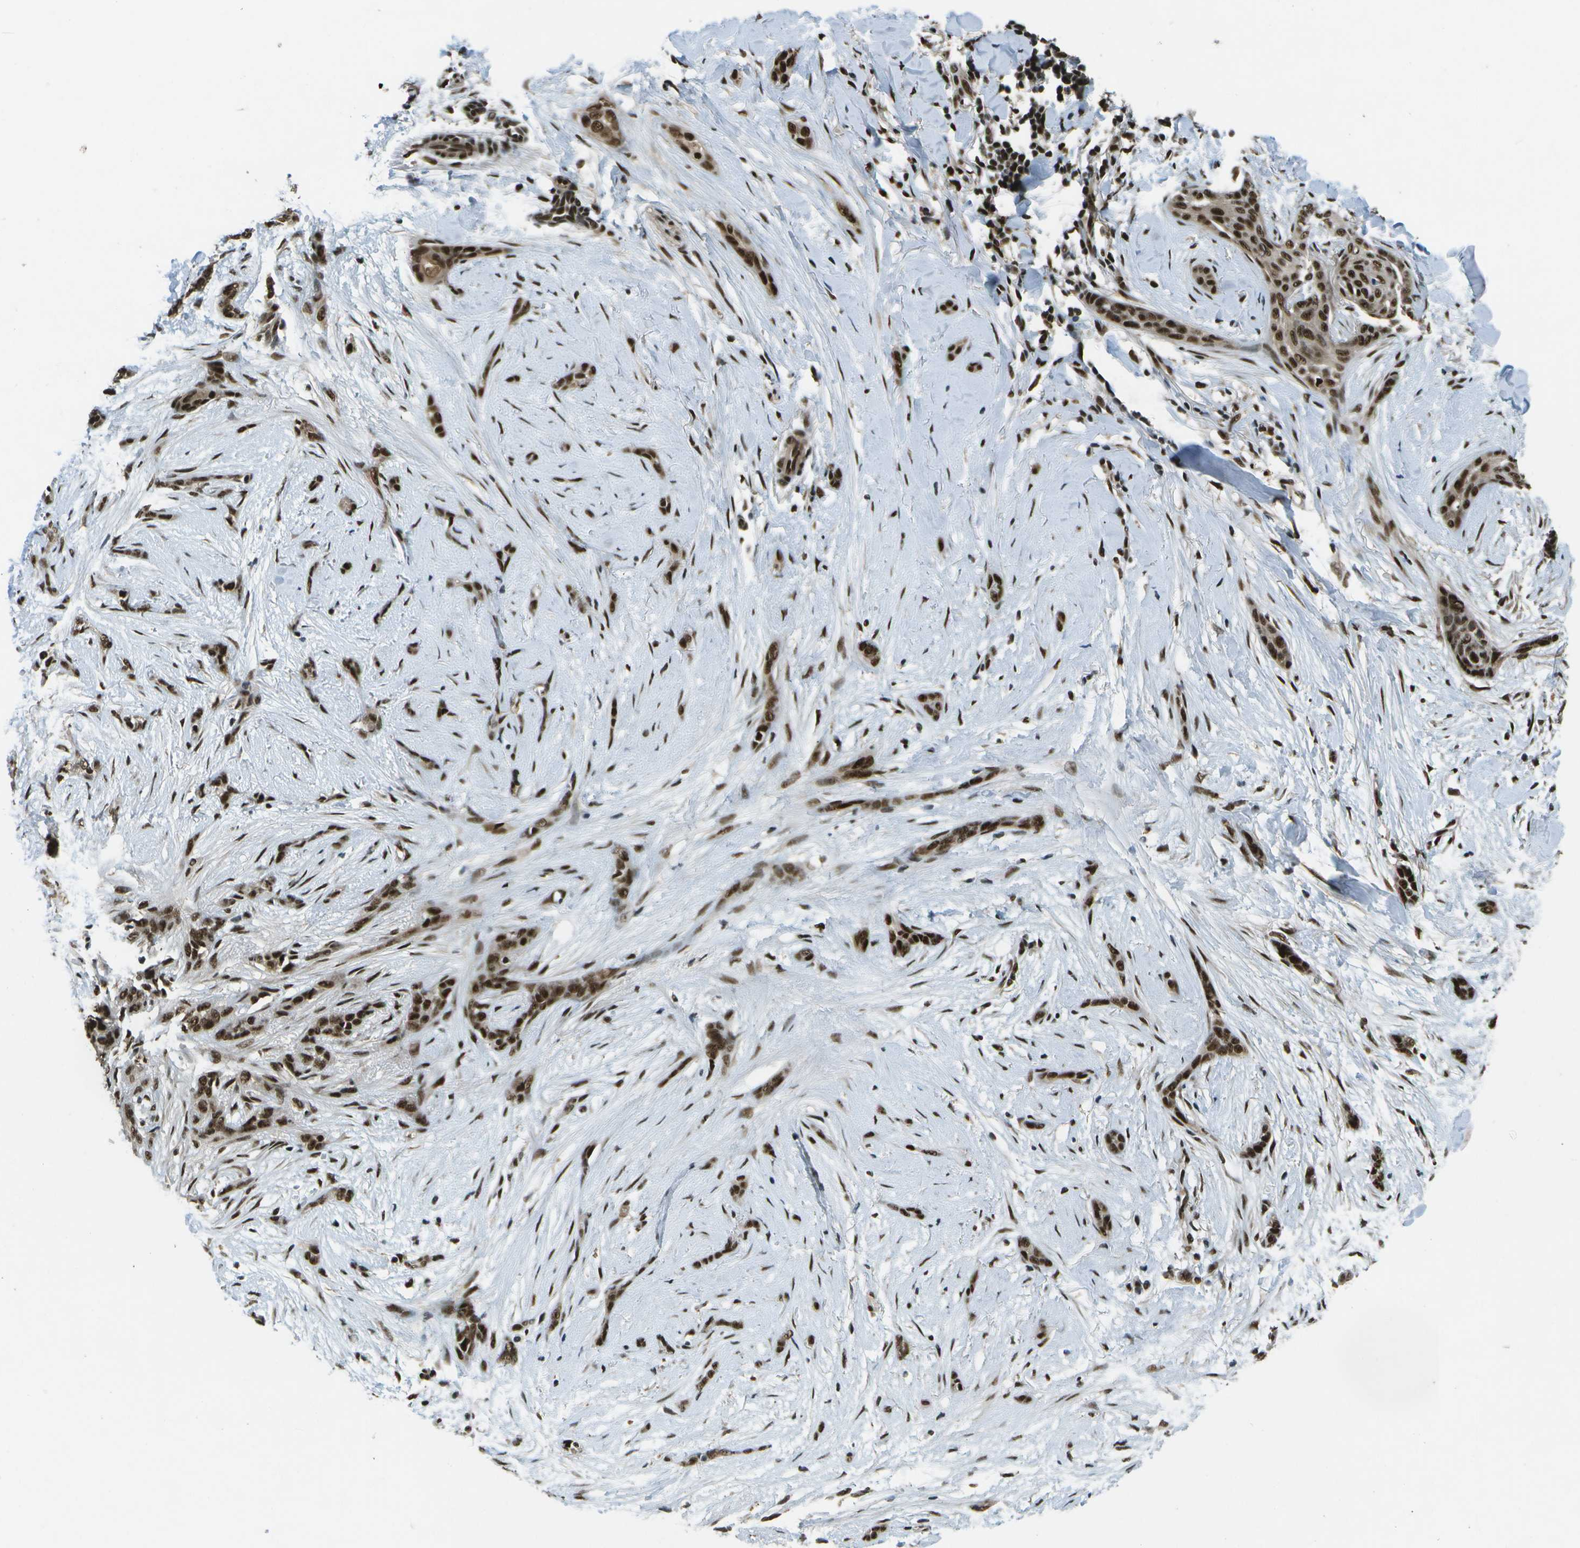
{"staining": {"intensity": "strong", "quantity": ">75%", "location": "nuclear"}, "tissue": "skin cancer", "cell_type": "Tumor cells", "image_type": "cancer", "snomed": [{"axis": "morphology", "description": "Basal cell carcinoma"}, {"axis": "morphology", "description": "Adnexal tumor, benign"}, {"axis": "topography", "description": "Skin"}], "caption": "An image of human skin cancer (basal cell carcinoma) stained for a protein shows strong nuclear brown staining in tumor cells.", "gene": "GANC", "patient": {"sex": "female", "age": 42}}